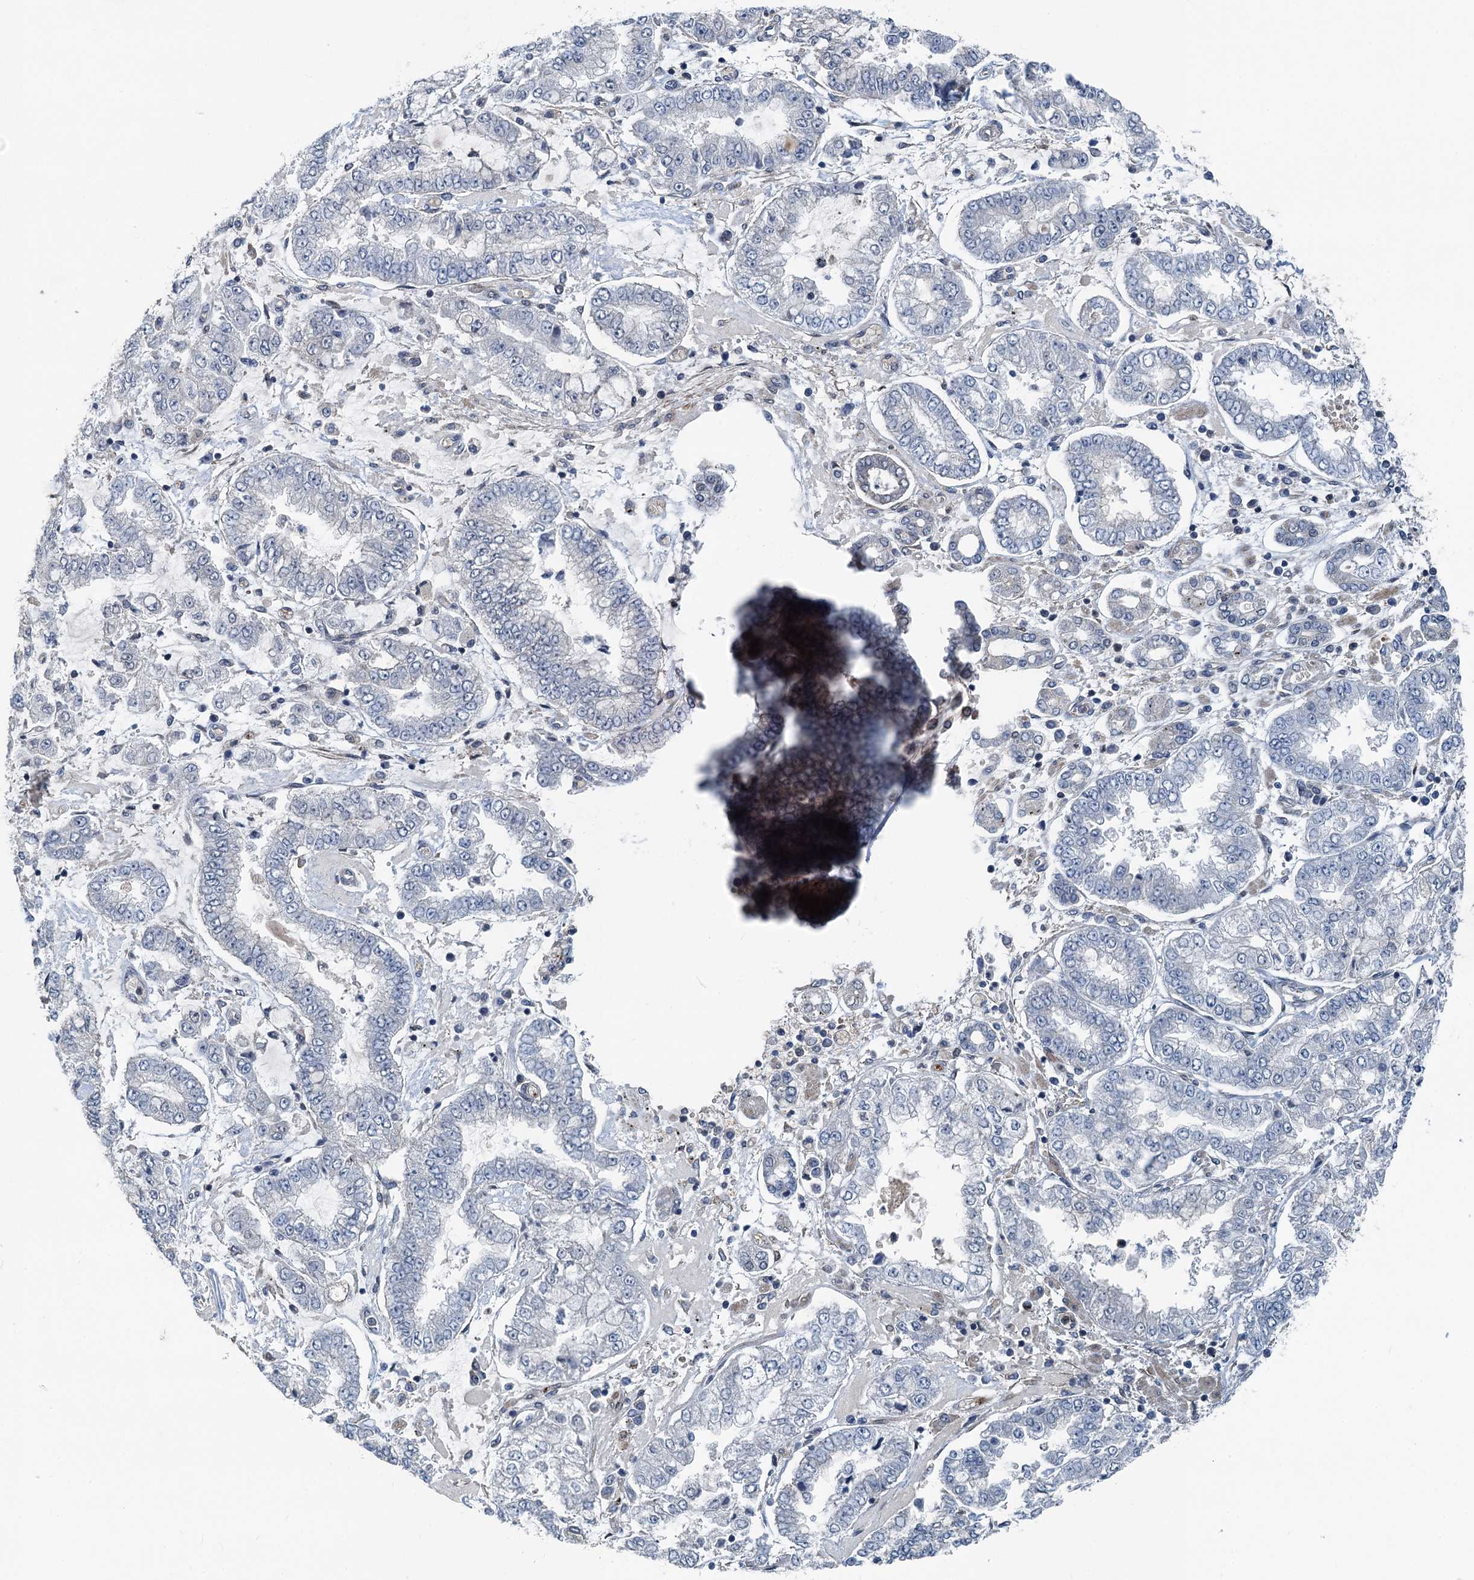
{"staining": {"intensity": "negative", "quantity": "none", "location": "none"}, "tissue": "stomach cancer", "cell_type": "Tumor cells", "image_type": "cancer", "snomed": [{"axis": "morphology", "description": "Adenocarcinoma, NOS"}, {"axis": "topography", "description": "Stomach"}], "caption": "Immunohistochemistry photomicrograph of neoplastic tissue: adenocarcinoma (stomach) stained with DAB (3,3'-diaminobenzidine) reveals no significant protein staining in tumor cells. Nuclei are stained in blue.", "gene": "GCLM", "patient": {"sex": "male", "age": 76}}